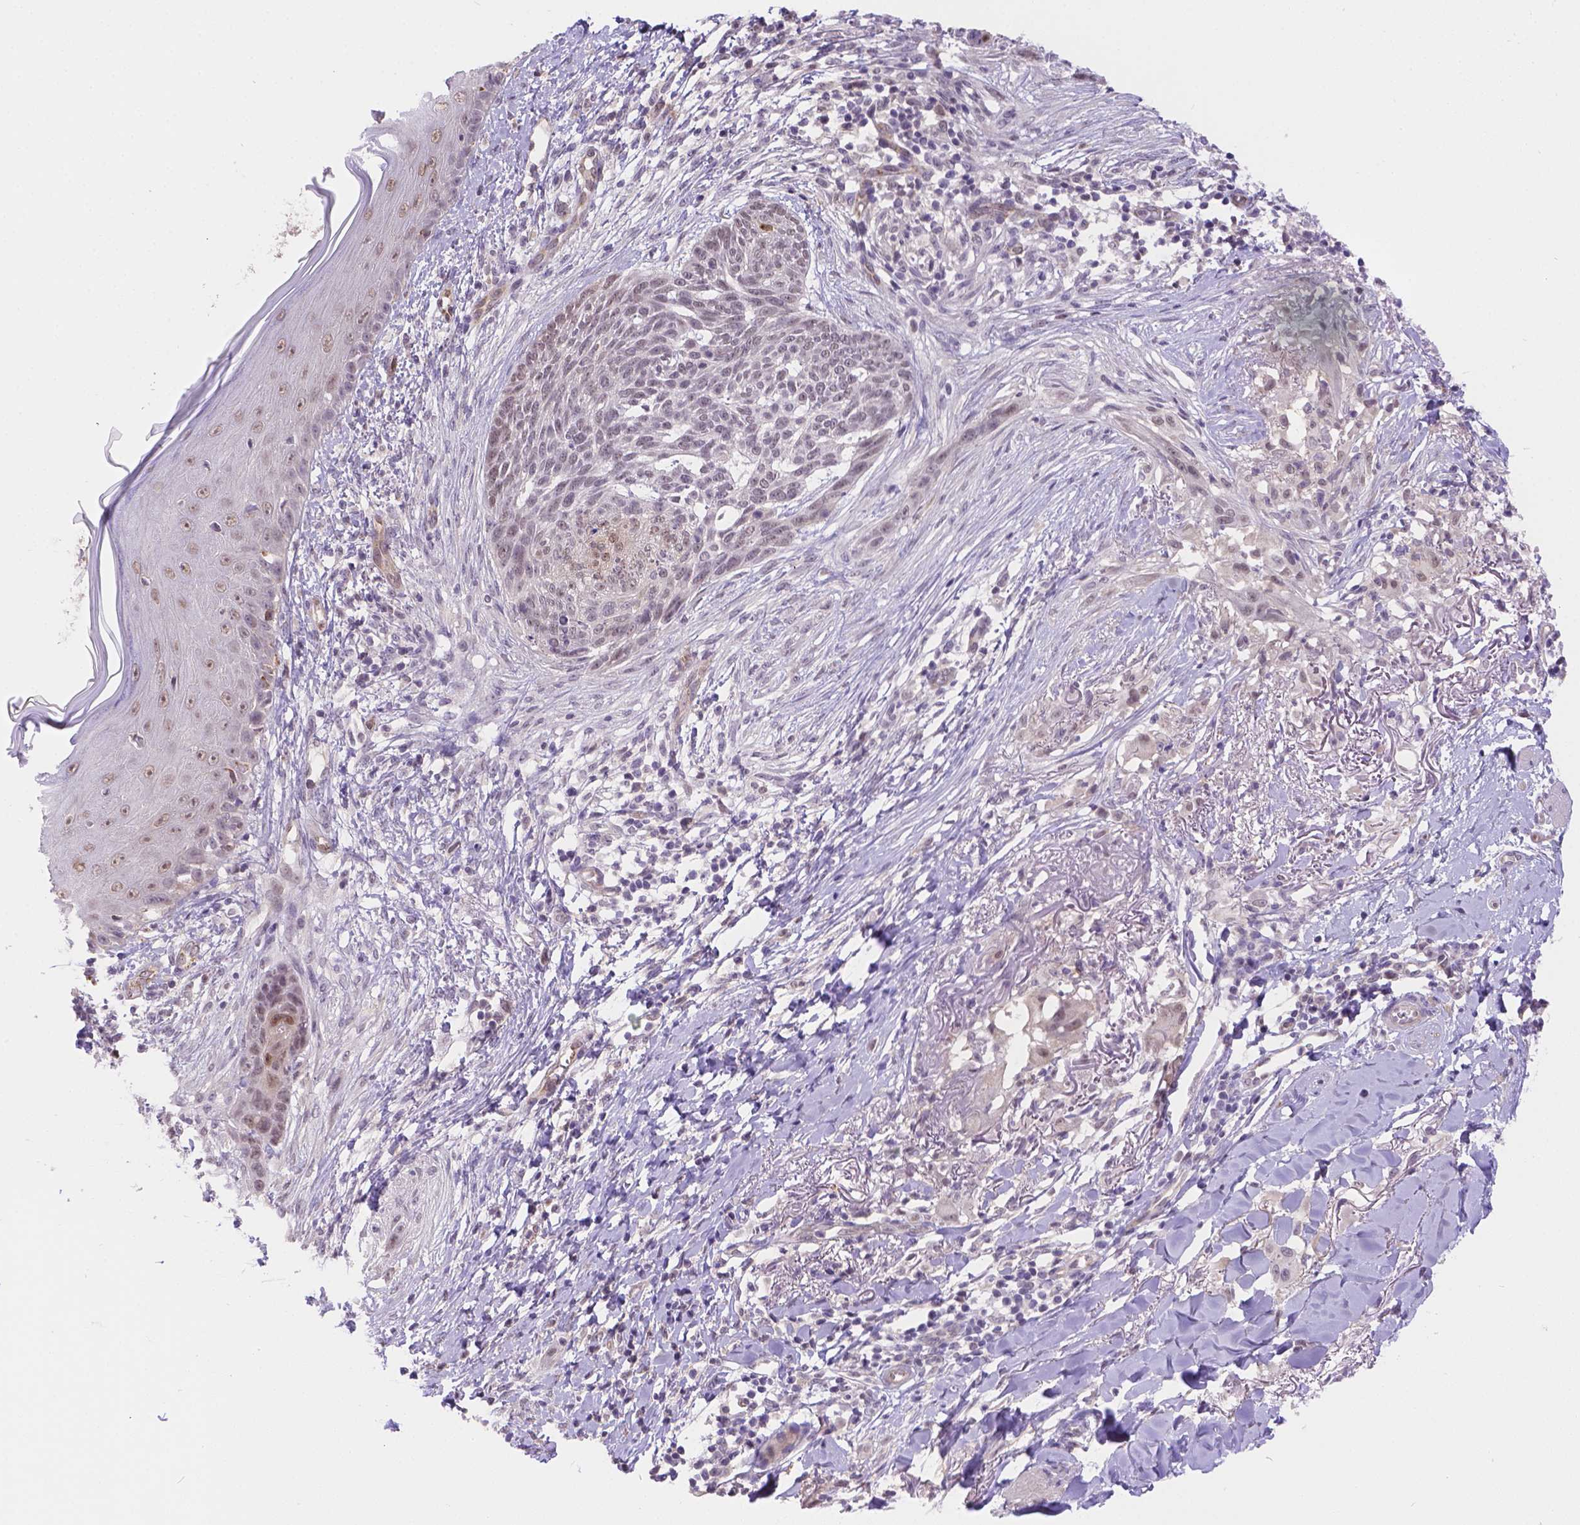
{"staining": {"intensity": "negative", "quantity": "none", "location": "none"}, "tissue": "skin cancer", "cell_type": "Tumor cells", "image_type": "cancer", "snomed": [{"axis": "morphology", "description": "Normal tissue, NOS"}, {"axis": "morphology", "description": "Basal cell carcinoma"}, {"axis": "topography", "description": "Skin"}], "caption": "Tumor cells are negative for brown protein staining in skin basal cell carcinoma.", "gene": "NXPE2", "patient": {"sex": "male", "age": 84}}